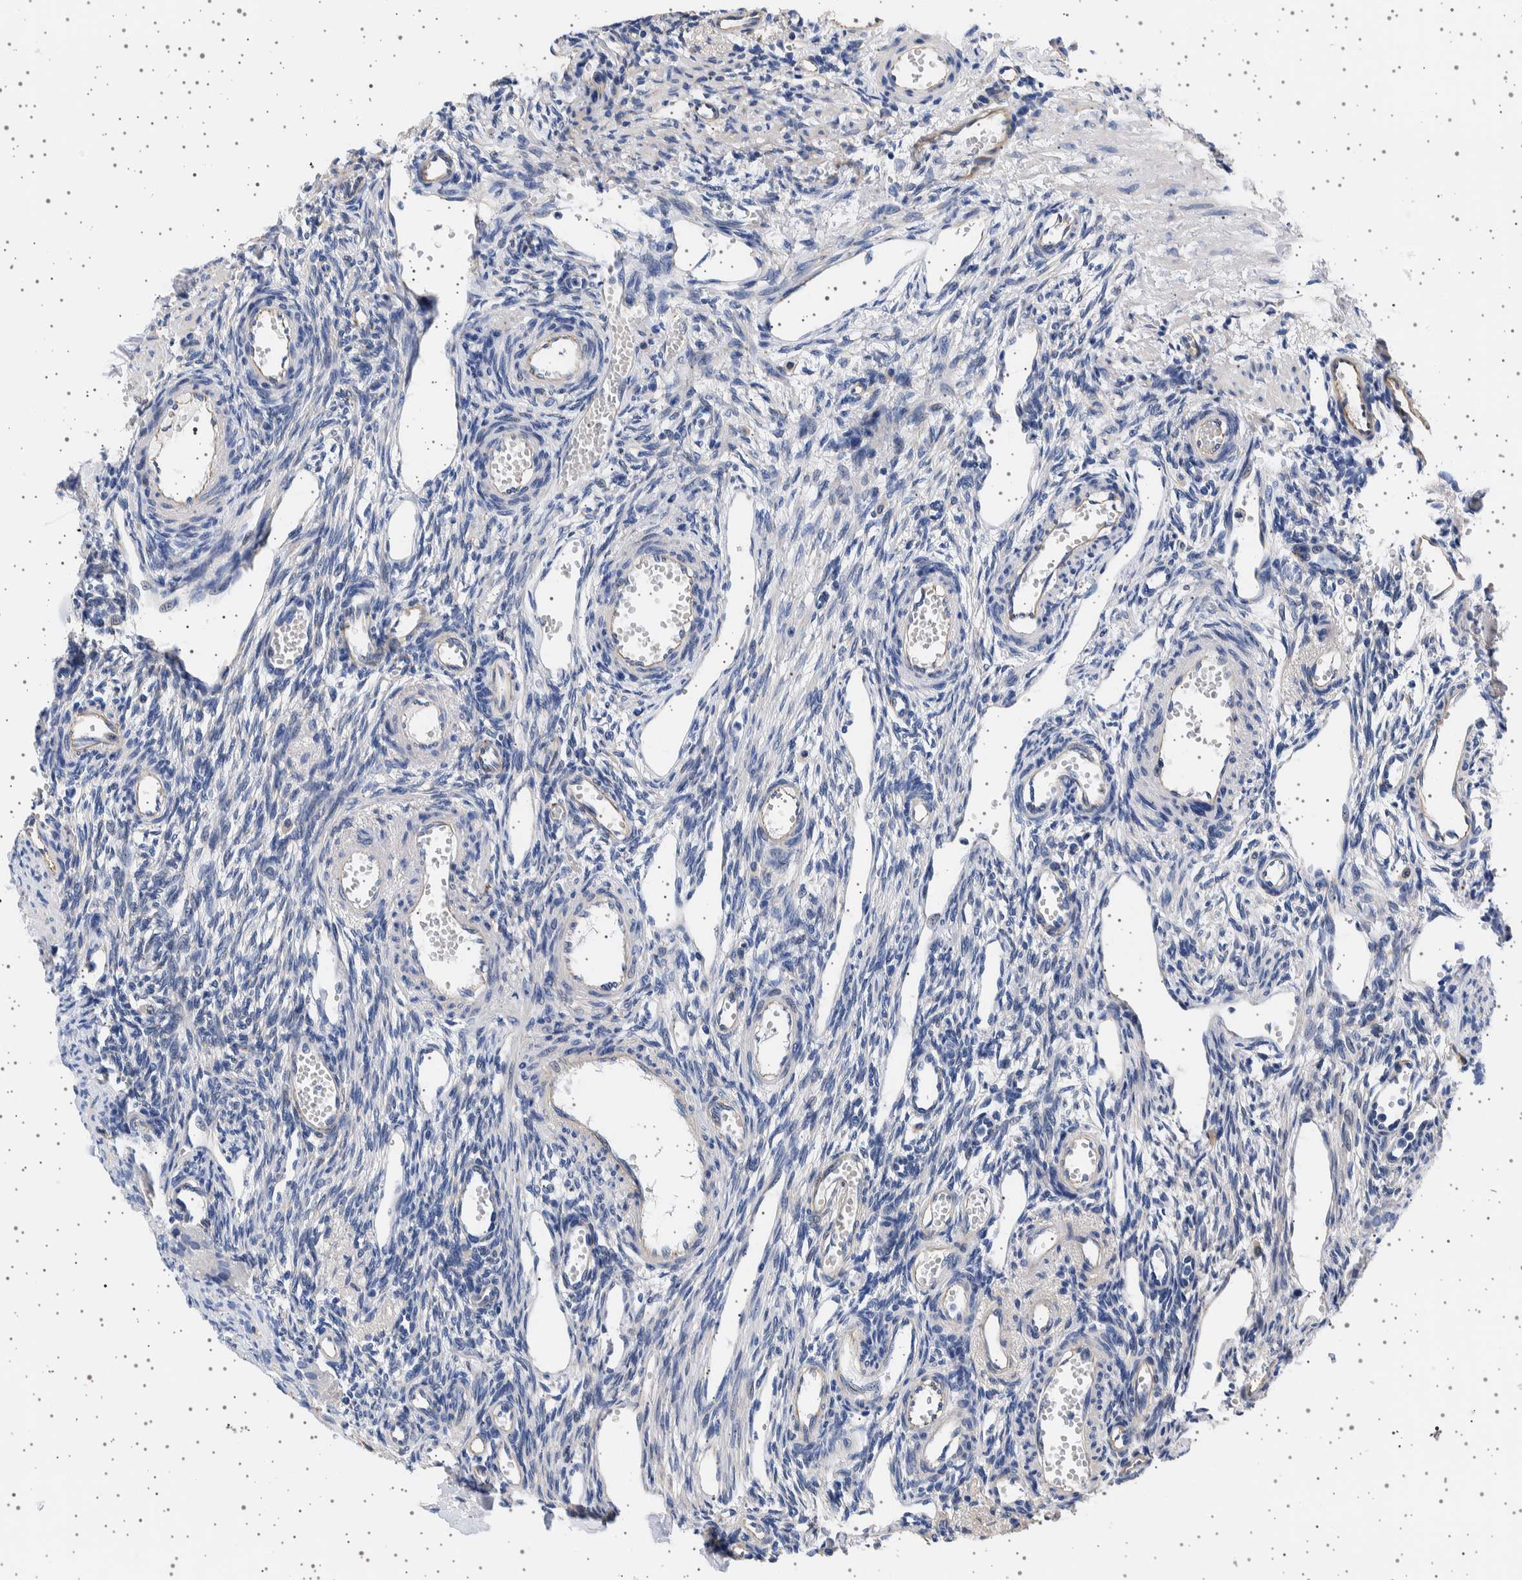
{"staining": {"intensity": "negative", "quantity": "none", "location": "none"}, "tissue": "ovary", "cell_type": "Ovarian stroma cells", "image_type": "normal", "snomed": [{"axis": "morphology", "description": "Normal tissue, NOS"}, {"axis": "topography", "description": "Ovary"}], "caption": "Ovarian stroma cells show no significant staining in benign ovary. (Stains: DAB IHC with hematoxylin counter stain, Microscopy: brightfield microscopy at high magnification).", "gene": "SEPTIN4", "patient": {"sex": "female", "age": 33}}